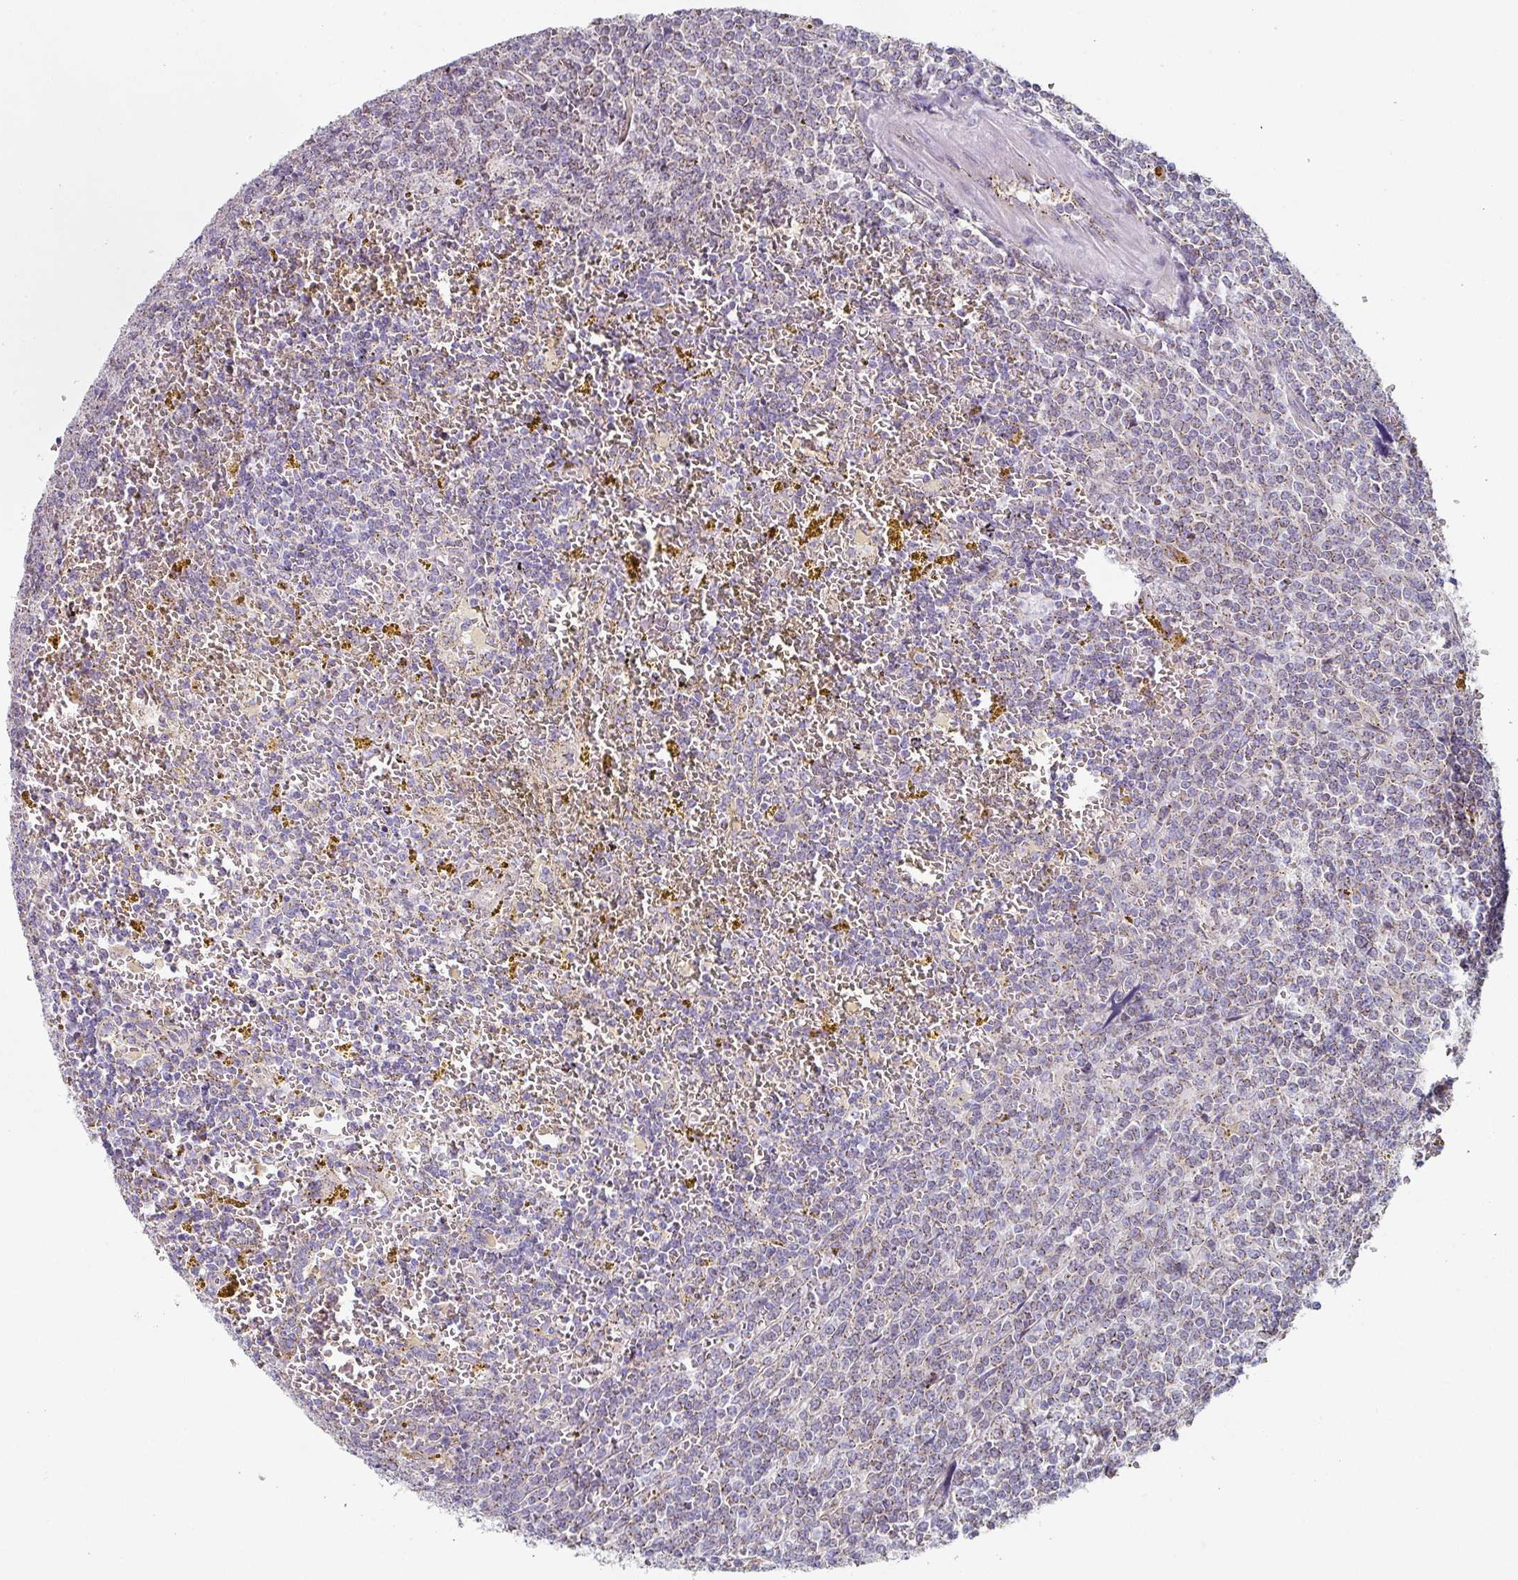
{"staining": {"intensity": "negative", "quantity": "none", "location": "none"}, "tissue": "lymphoma", "cell_type": "Tumor cells", "image_type": "cancer", "snomed": [{"axis": "morphology", "description": "Malignant lymphoma, non-Hodgkin's type, Low grade"}, {"axis": "topography", "description": "Spleen"}, {"axis": "topography", "description": "Lymph node"}], "caption": "This histopathology image is of low-grade malignant lymphoma, non-Hodgkin's type stained with IHC to label a protein in brown with the nuclei are counter-stained blue. There is no staining in tumor cells.", "gene": "CCDC85B", "patient": {"sex": "female", "age": 66}}